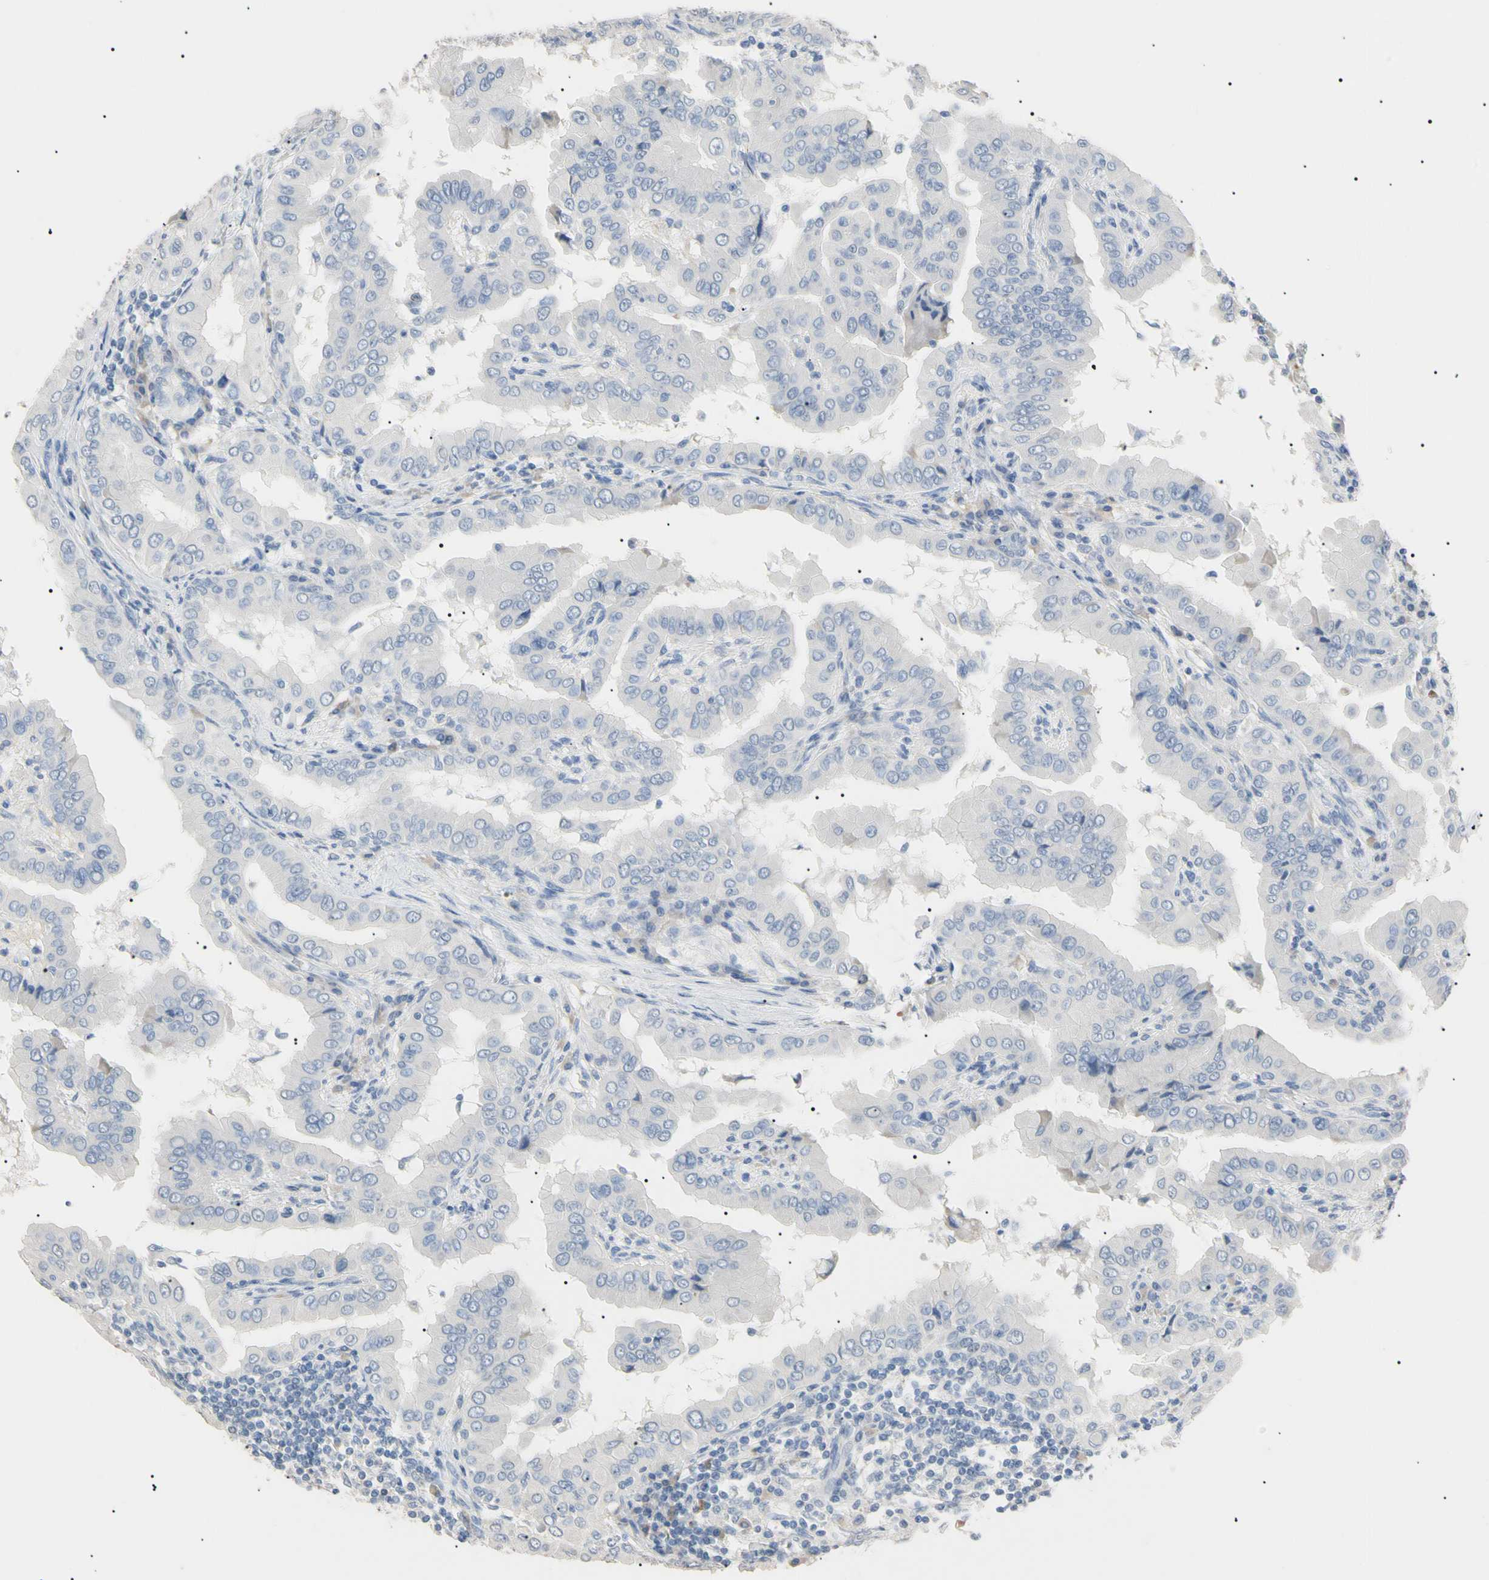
{"staining": {"intensity": "negative", "quantity": "none", "location": "none"}, "tissue": "thyroid cancer", "cell_type": "Tumor cells", "image_type": "cancer", "snomed": [{"axis": "morphology", "description": "Papillary adenocarcinoma, NOS"}, {"axis": "topography", "description": "Thyroid gland"}], "caption": "Tumor cells show no significant expression in thyroid papillary adenocarcinoma.", "gene": "CGB3", "patient": {"sex": "male", "age": 33}}